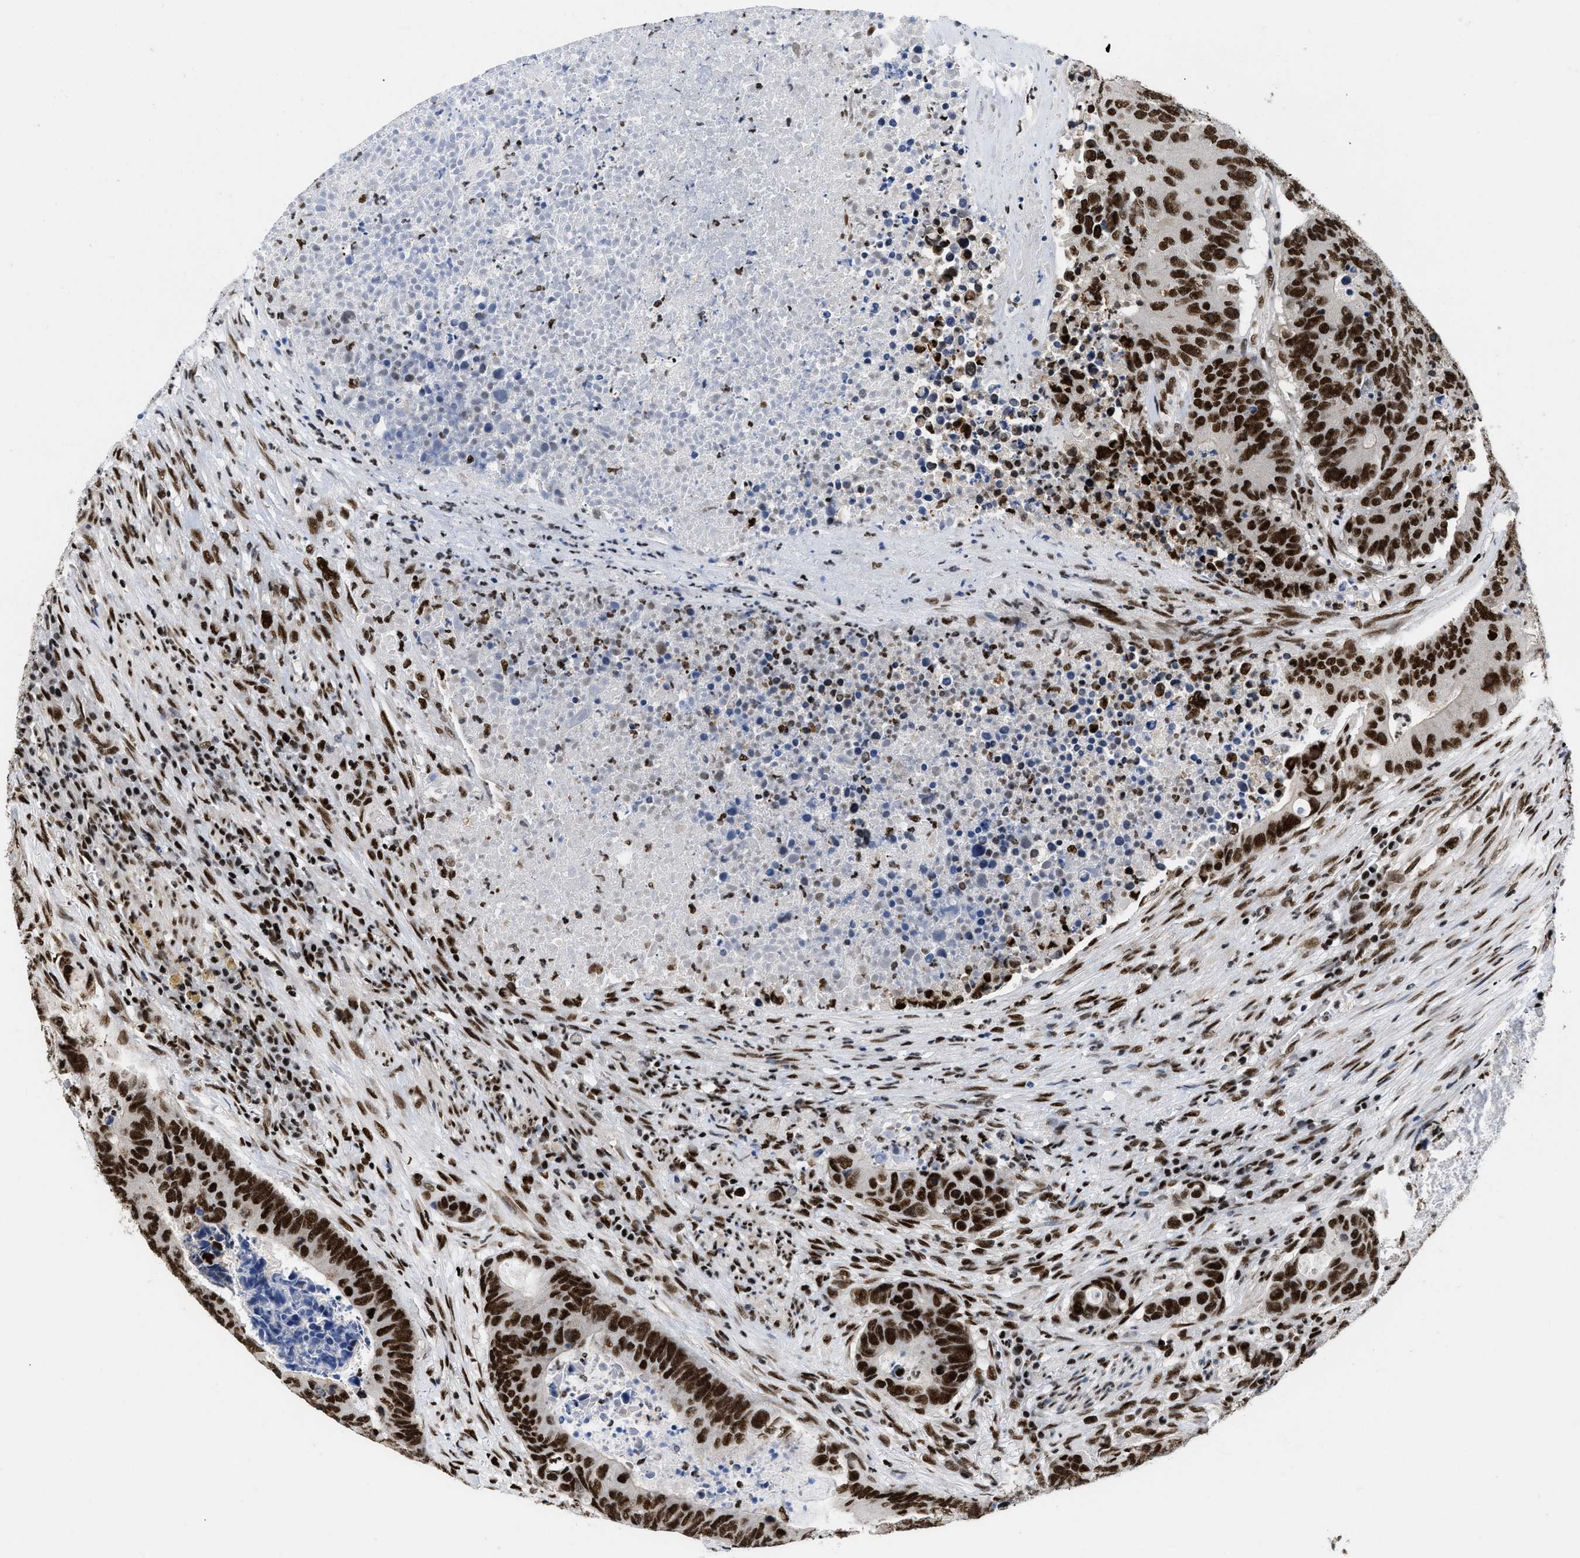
{"staining": {"intensity": "strong", "quantity": ">75%", "location": "nuclear"}, "tissue": "colorectal cancer", "cell_type": "Tumor cells", "image_type": "cancer", "snomed": [{"axis": "morphology", "description": "Adenocarcinoma, NOS"}, {"axis": "topography", "description": "Colon"}], "caption": "IHC (DAB (3,3'-diaminobenzidine)) staining of adenocarcinoma (colorectal) demonstrates strong nuclear protein positivity in about >75% of tumor cells.", "gene": "CREB1", "patient": {"sex": "male", "age": 87}}